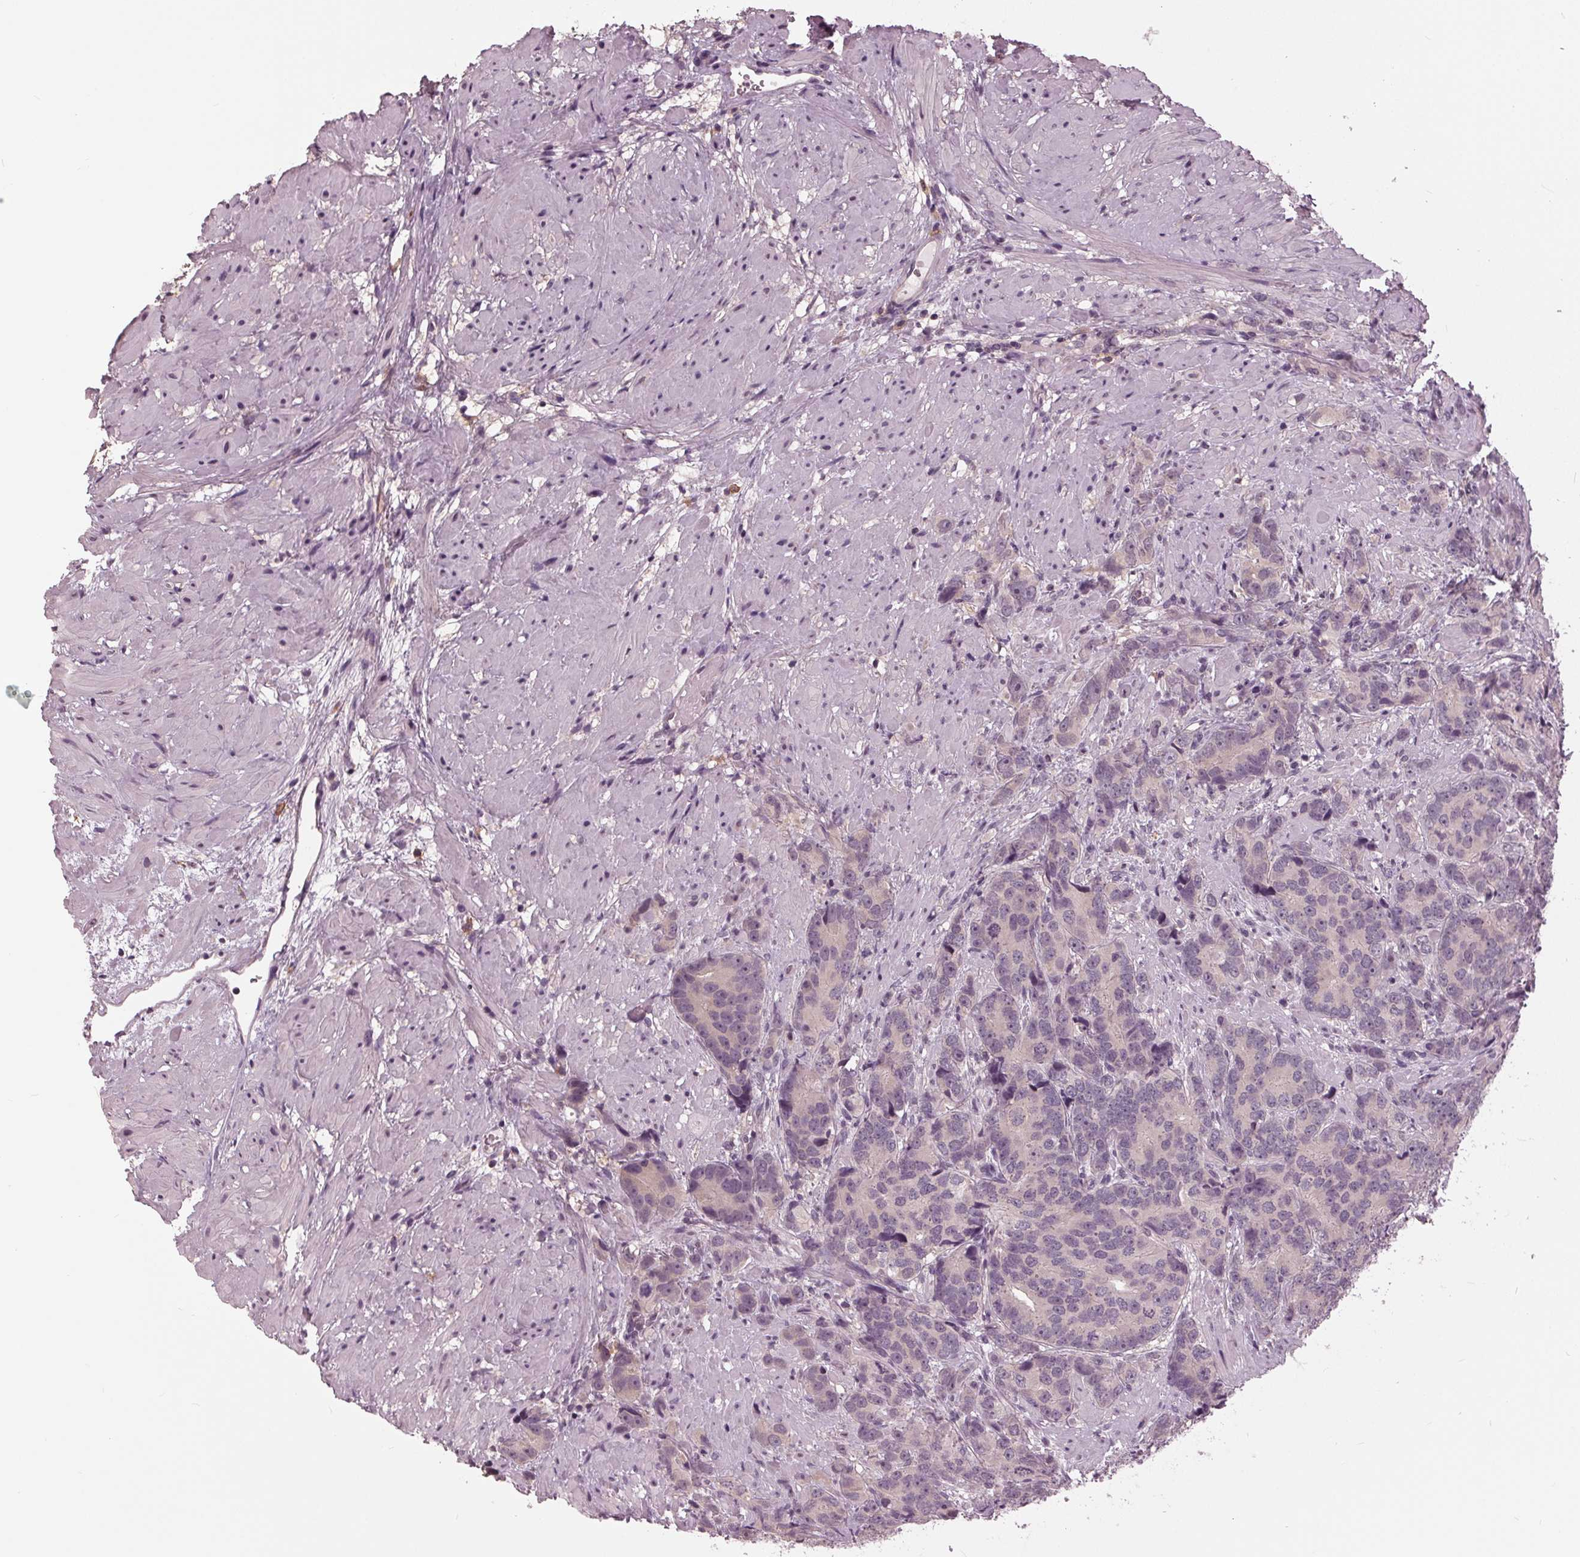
{"staining": {"intensity": "negative", "quantity": "none", "location": "none"}, "tissue": "prostate cancer", "cell_type": "Tumor cells", "image_type": "cancer", "snomed": [{"axis": "morphology", "description": "Adenocarcinoma, High grade"}, {"axis": "topography", "description": "Prostate"}], "caption": "The image exhibits no staining of tumor cells in prostate cancer. Brightfield microscopy of immunohistochemistry stained with DAB (3,3'-diaminobenzidine) (brown) and hematoxylin (blue), captured at high magnification.", "gene": "SIGLEC6", "patient": {"sex": "male", "age": 90}}